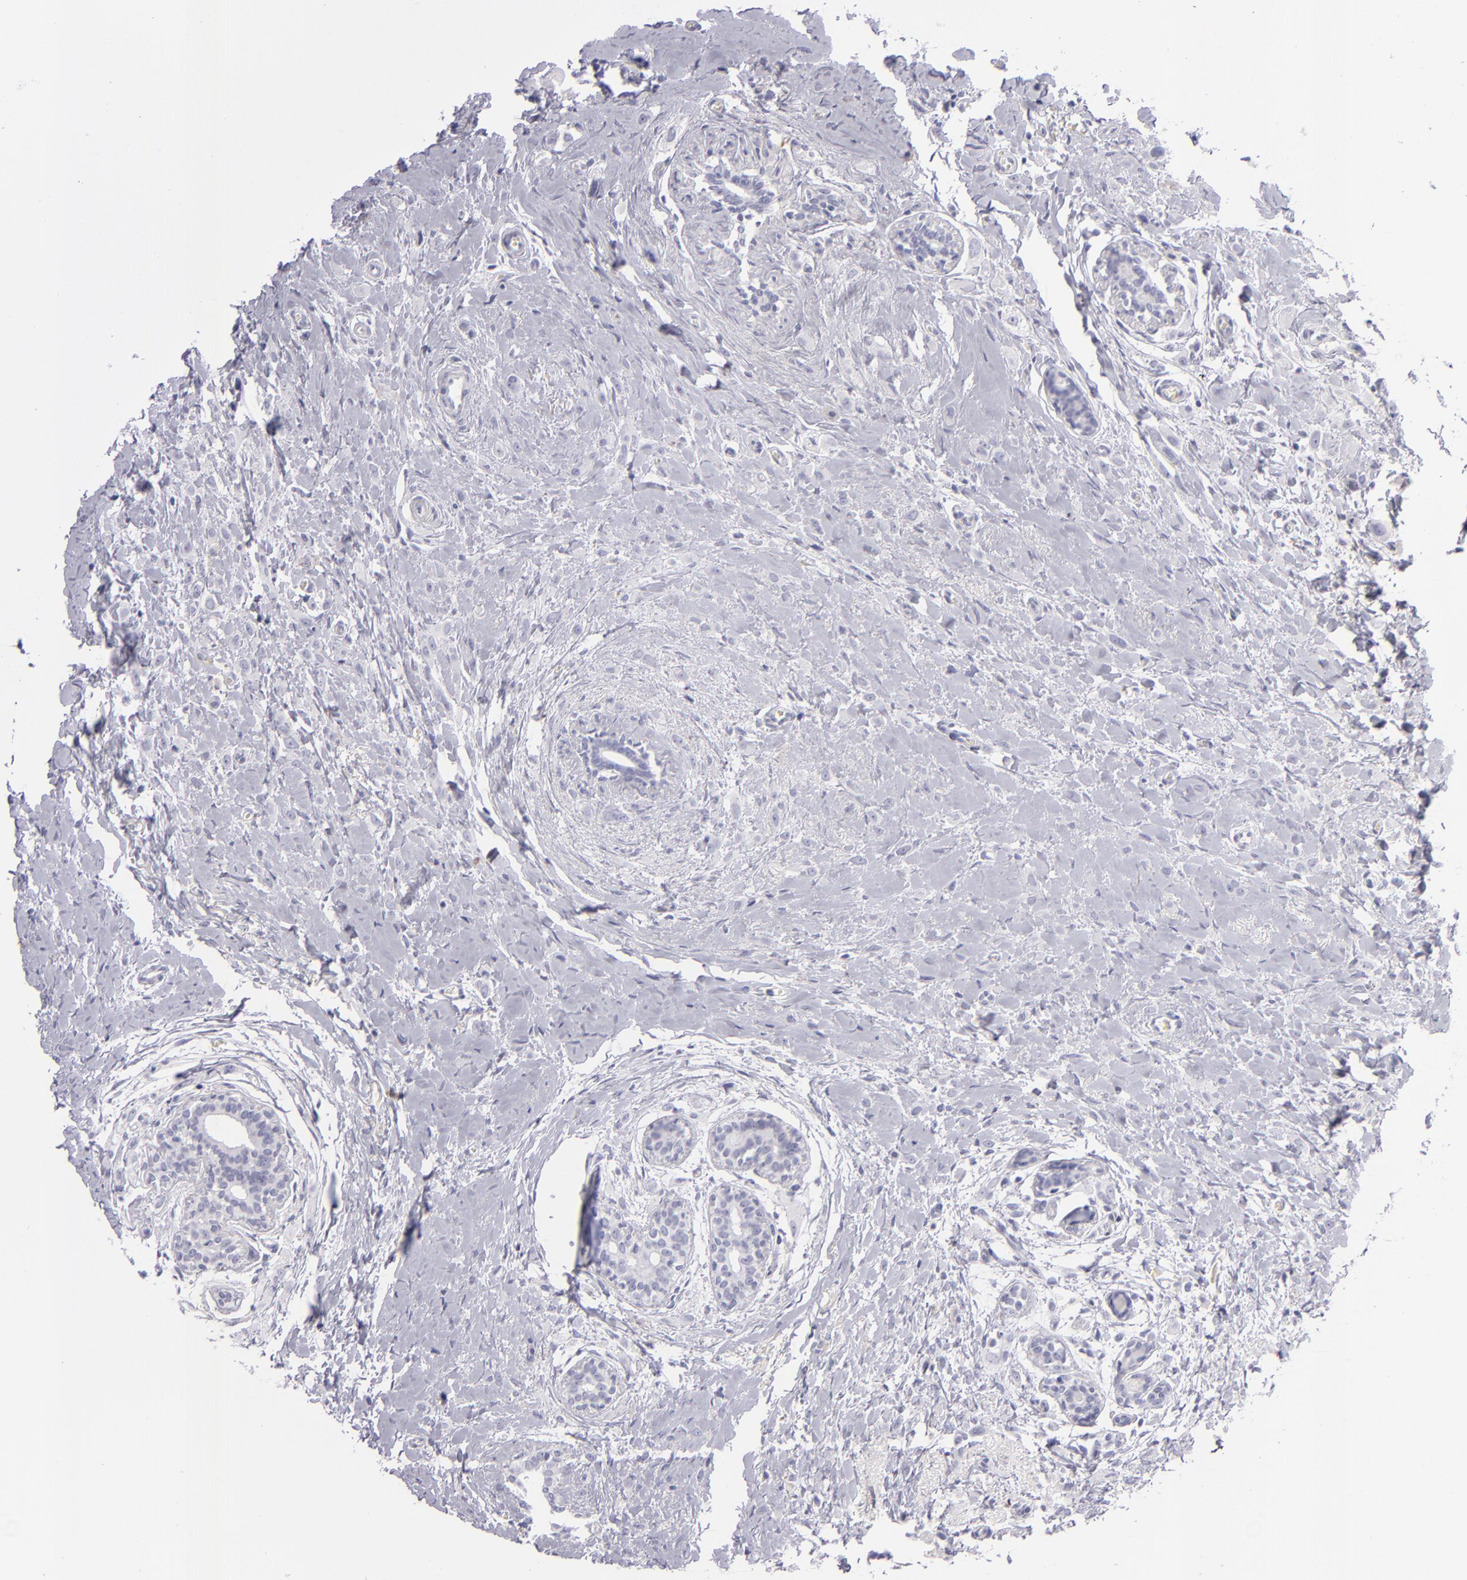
{"staining": {"intensity": "negative", "quantity": "none", "location": "none"}, "tissue": "breast cancer", "cell_type": "Tumor cells", "image_type": "cancer", "snomed": [{"axis": "morphology", "description": "Lobular carcinoma"}, {"axis": "topography", "description": "Breast"}], "caption": "Immunohistochemistry (IHC) photomicrograph of neoplastic tissue: human breast cancer stained with DAB reveals no significant protein positivity in tumor cells.", "gene": "VIL1", "patient": {"sex": "female", "age": 57}}